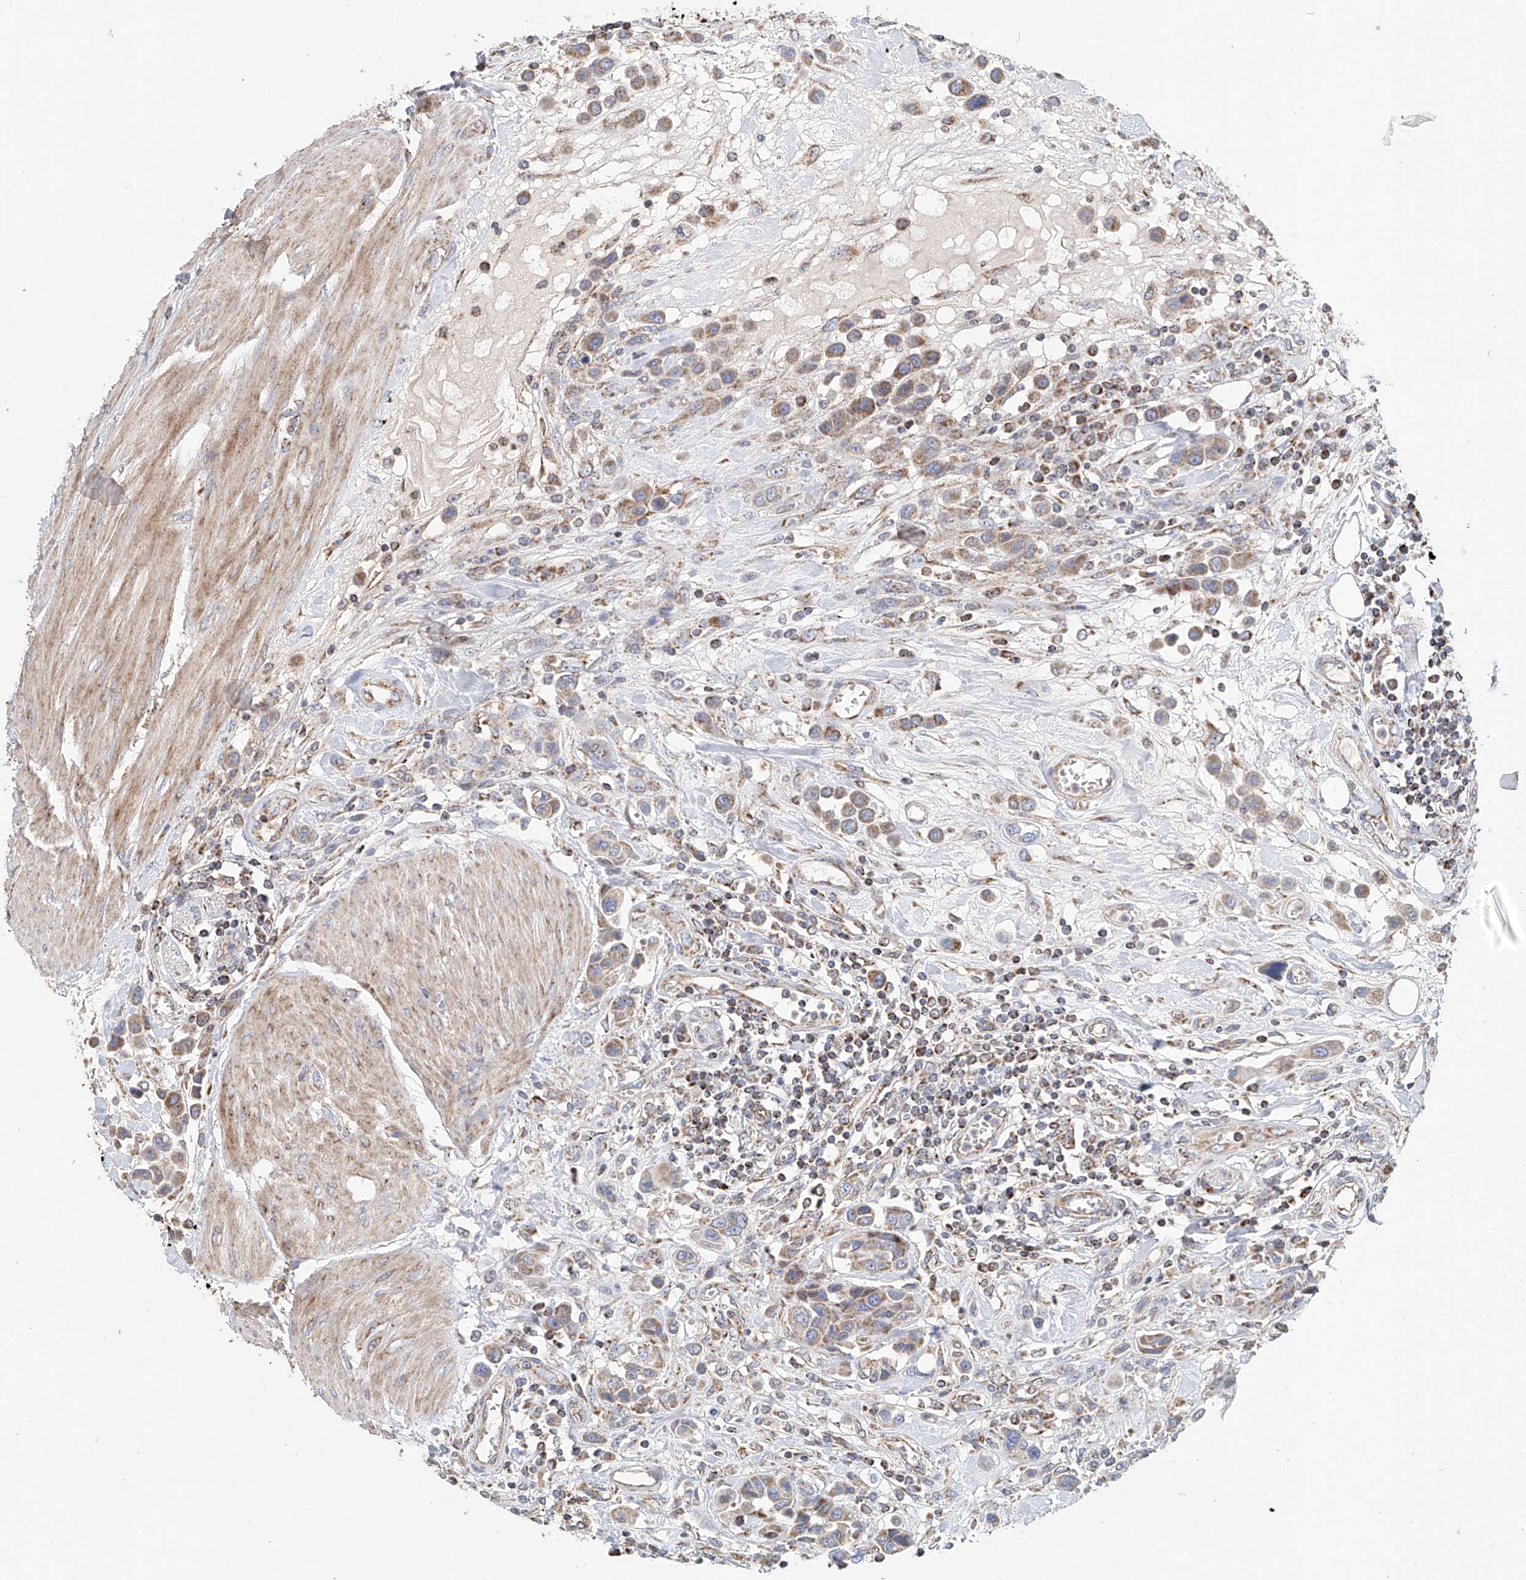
{"staining": {"intensity": "weak", "quantity": "25%-75%", "location": "cytoplasmic/membranous"}, "tissue": "urothelial cancer", "cell_type": "Tumor cells", "image_type": "cancer", "snomed": [{"axis": "morphology", "description": "Urothelial carcinoma, High grade"}, {"axis": "topography", "description": "Urinary bladder"}], "caption": "A brown stain labels weak cytoplasmic/membranous staining of a protein in human high-grade urothelial carcinoma tumor cells. (brown staining indicates protein expression, while blue staining denotes nuclei).", "gene": "MCL1", "patient": {"sex": "male", "age": 50}}